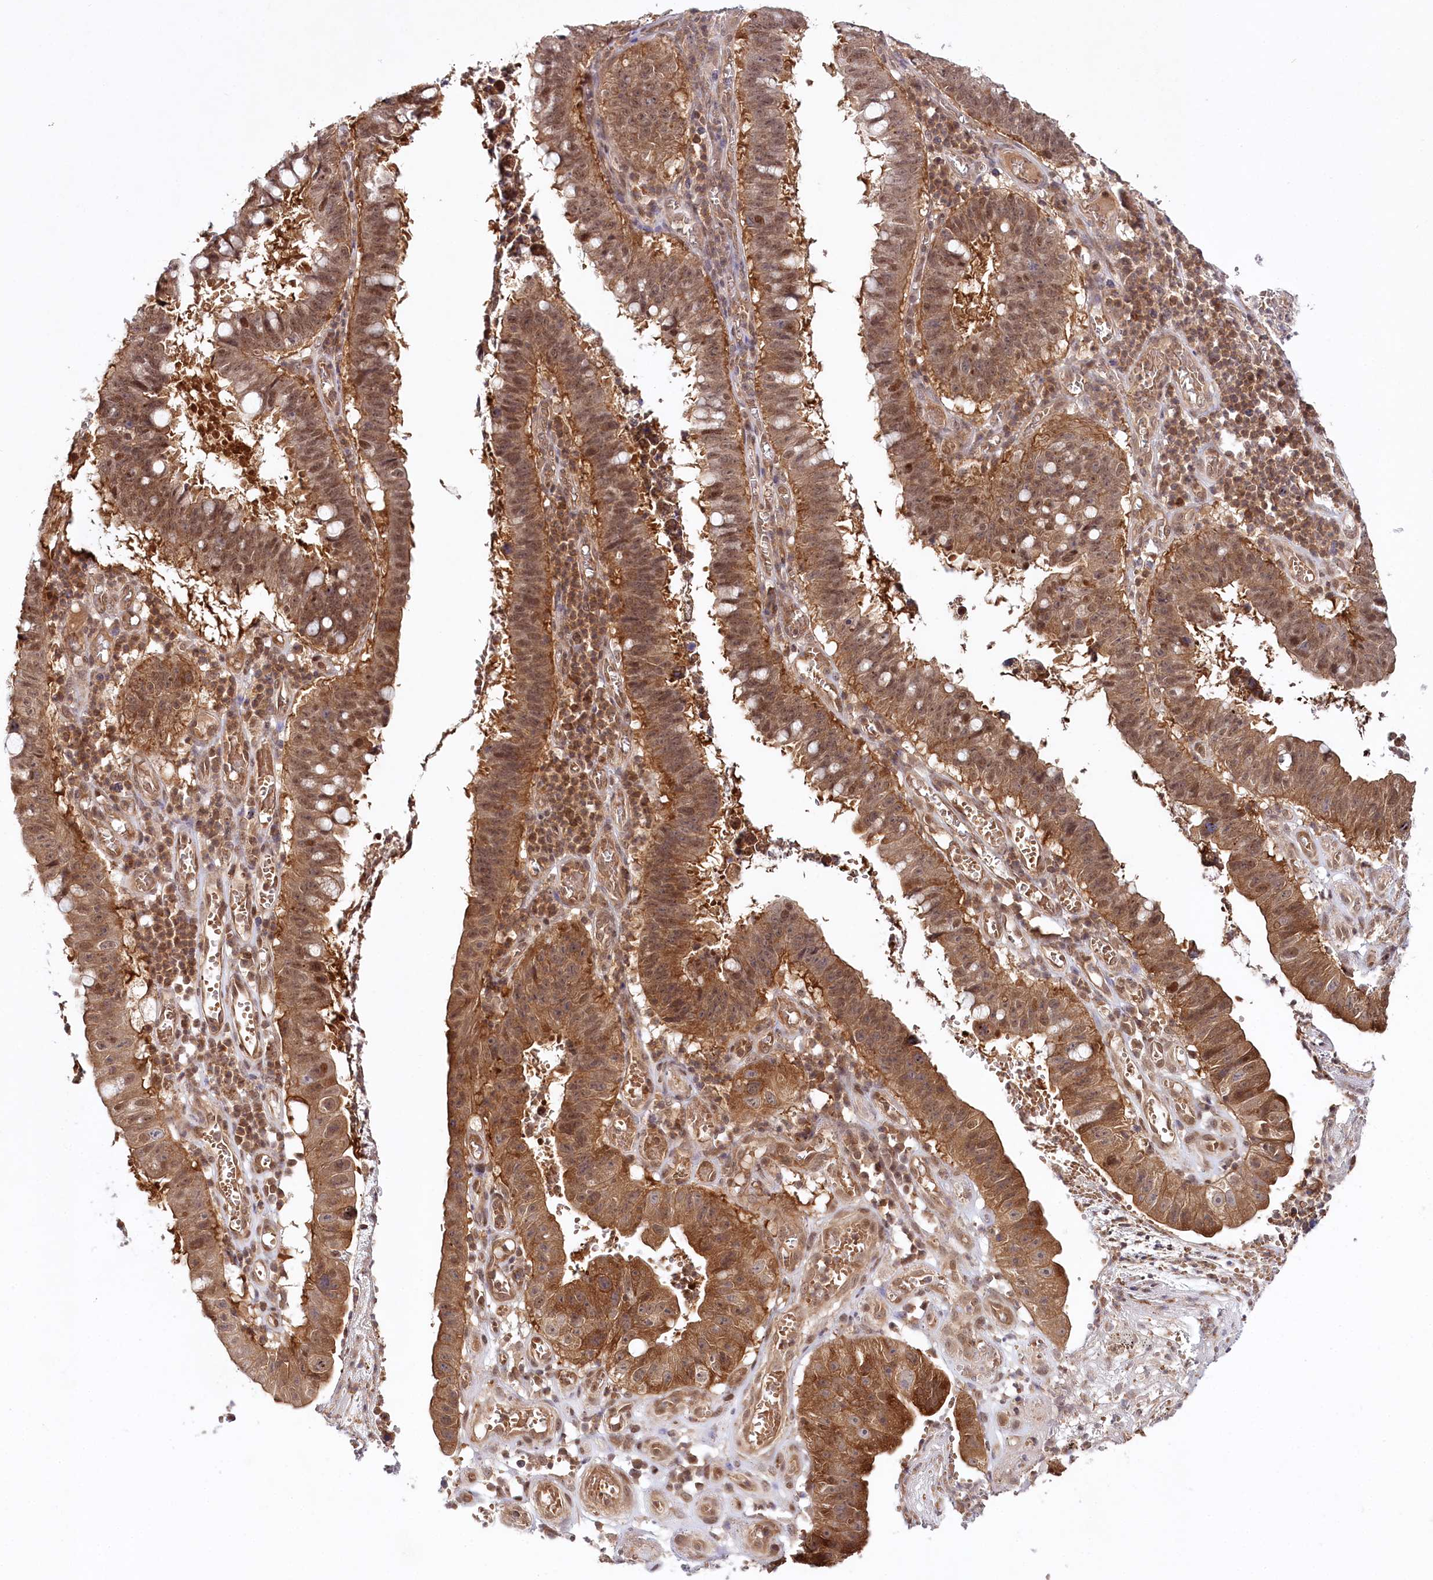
{"staining": {"intensity": "moderate", "quantity": ">75%", "location": "cytoplasmic/membranous,nuclear"}, "tissue": "stomach cancer", "cell_type": "Tumor cells", "image_type": "cancer", "snomed": [{"axis": "morphology", "description": "Adenocarcinoma, NOS"}, {"axis": "topography", "description": "Stomach"}], "caption": "The photomicrograph exhibits a brown stain indicating the presence of a protein in the cytoplasmic/membranous and nuclear of tumor cells in stomach cancer. (Brightfield microscopy of DAB IHC at high magnification).", "gene": "CCDC65", "patient": {"sex": "male", "age": 59}}